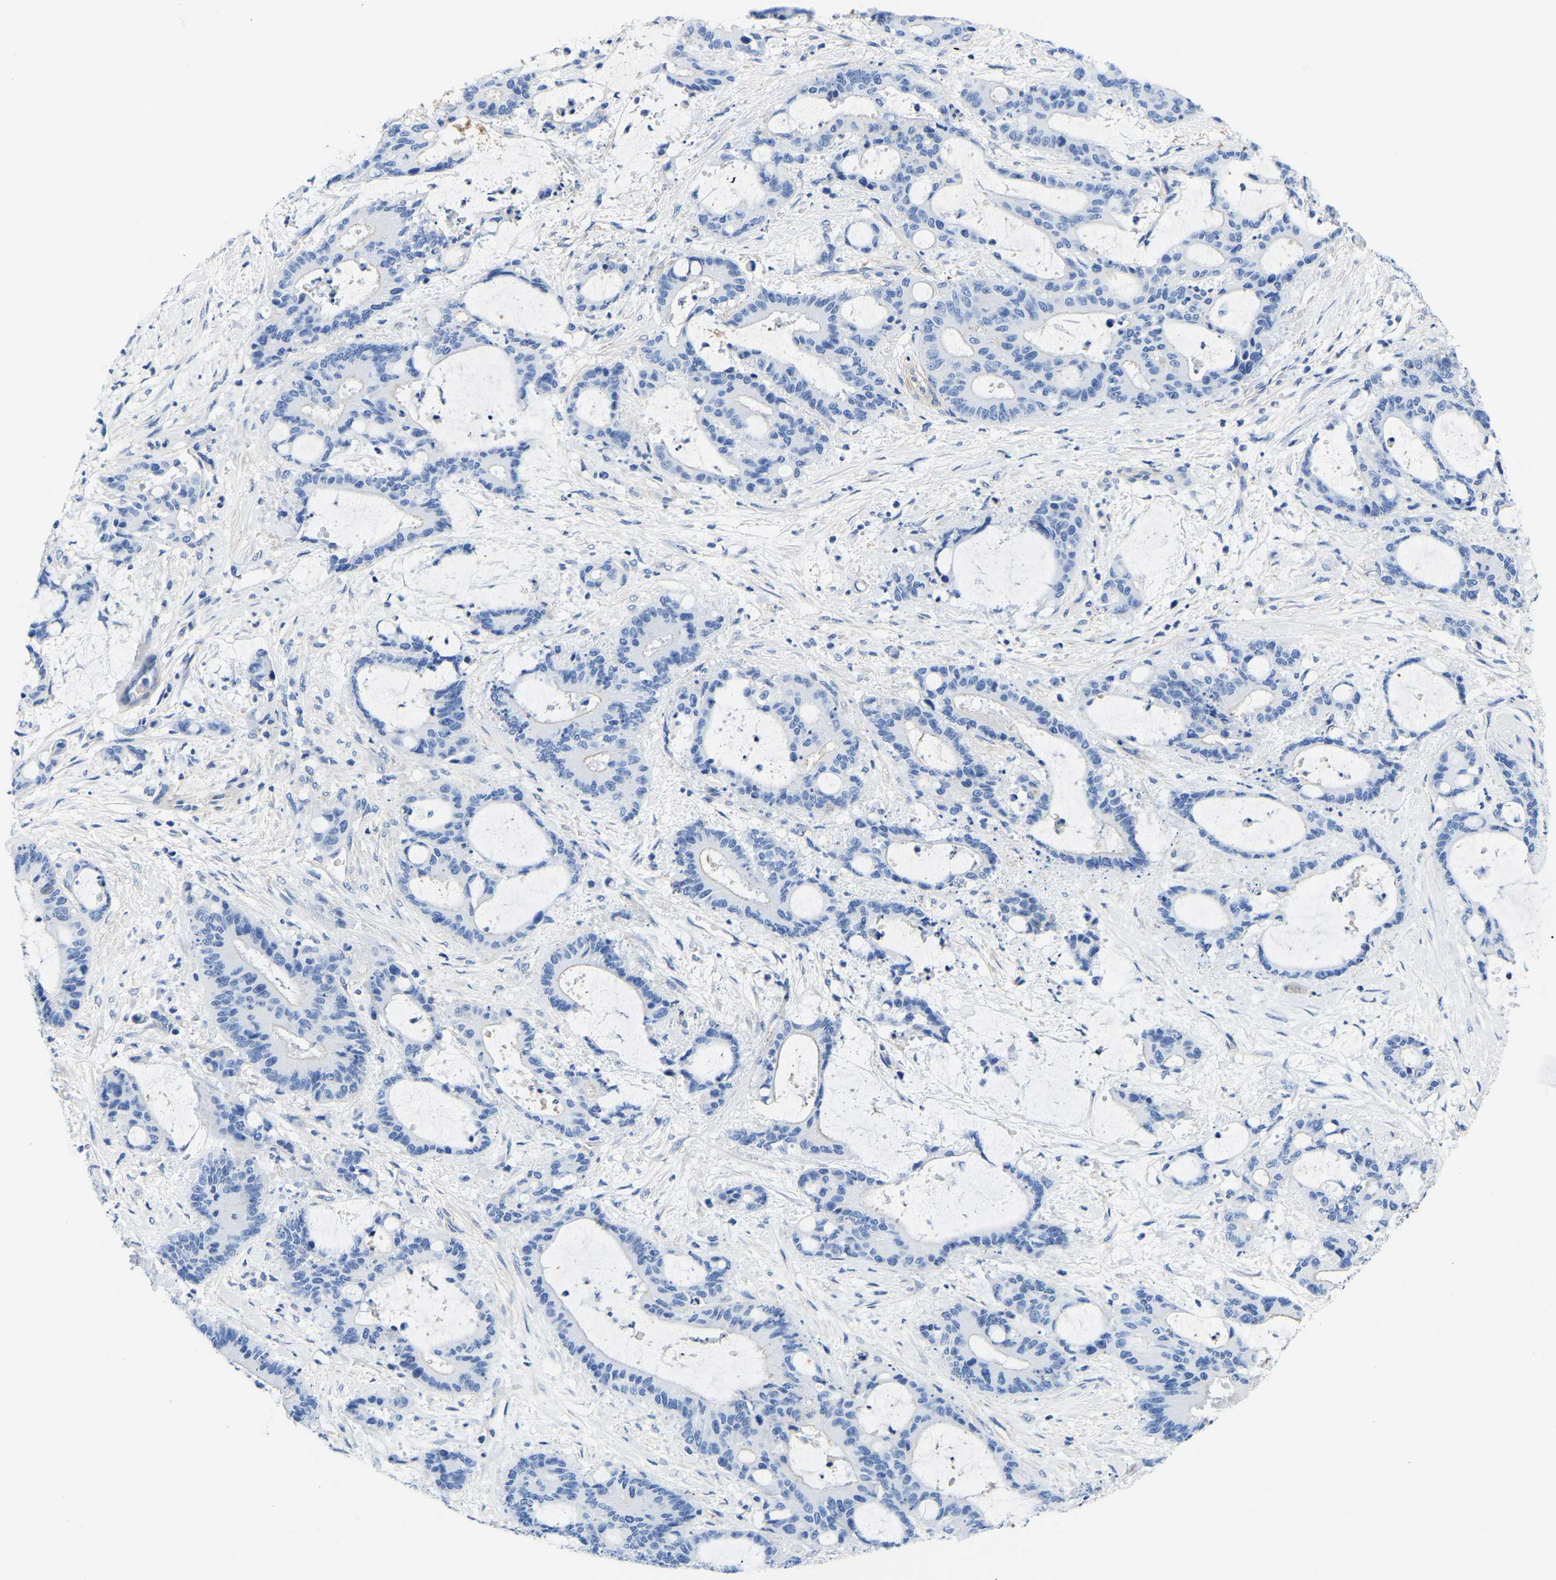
{"staining": {"intensity": "negative", "quantity": "none", "location": "none"}, "tissue": "liver cancer", "cell_type": "Tumor cells", "image_type": "cancer", "snomed": [{"axis": "morphology", "description": "Normal tissue, NOS"}, {"axis": "morphology", "description": "Cholangiocarcinoma"}, {"axis": "topography", "description": "Liver"}, {"axis": "topography", "description": "Peripheral nerve tissue"}], "caption": "Immunohistochemistry (IHC) image of neoplastic tissue: human liver cancer stained with DAB (3,3'-diaminobenzidine) displays no significant protein positivity in tumor cells.", "gene": "UPK3A", "patient": {"sex": "female", "age": 73}}